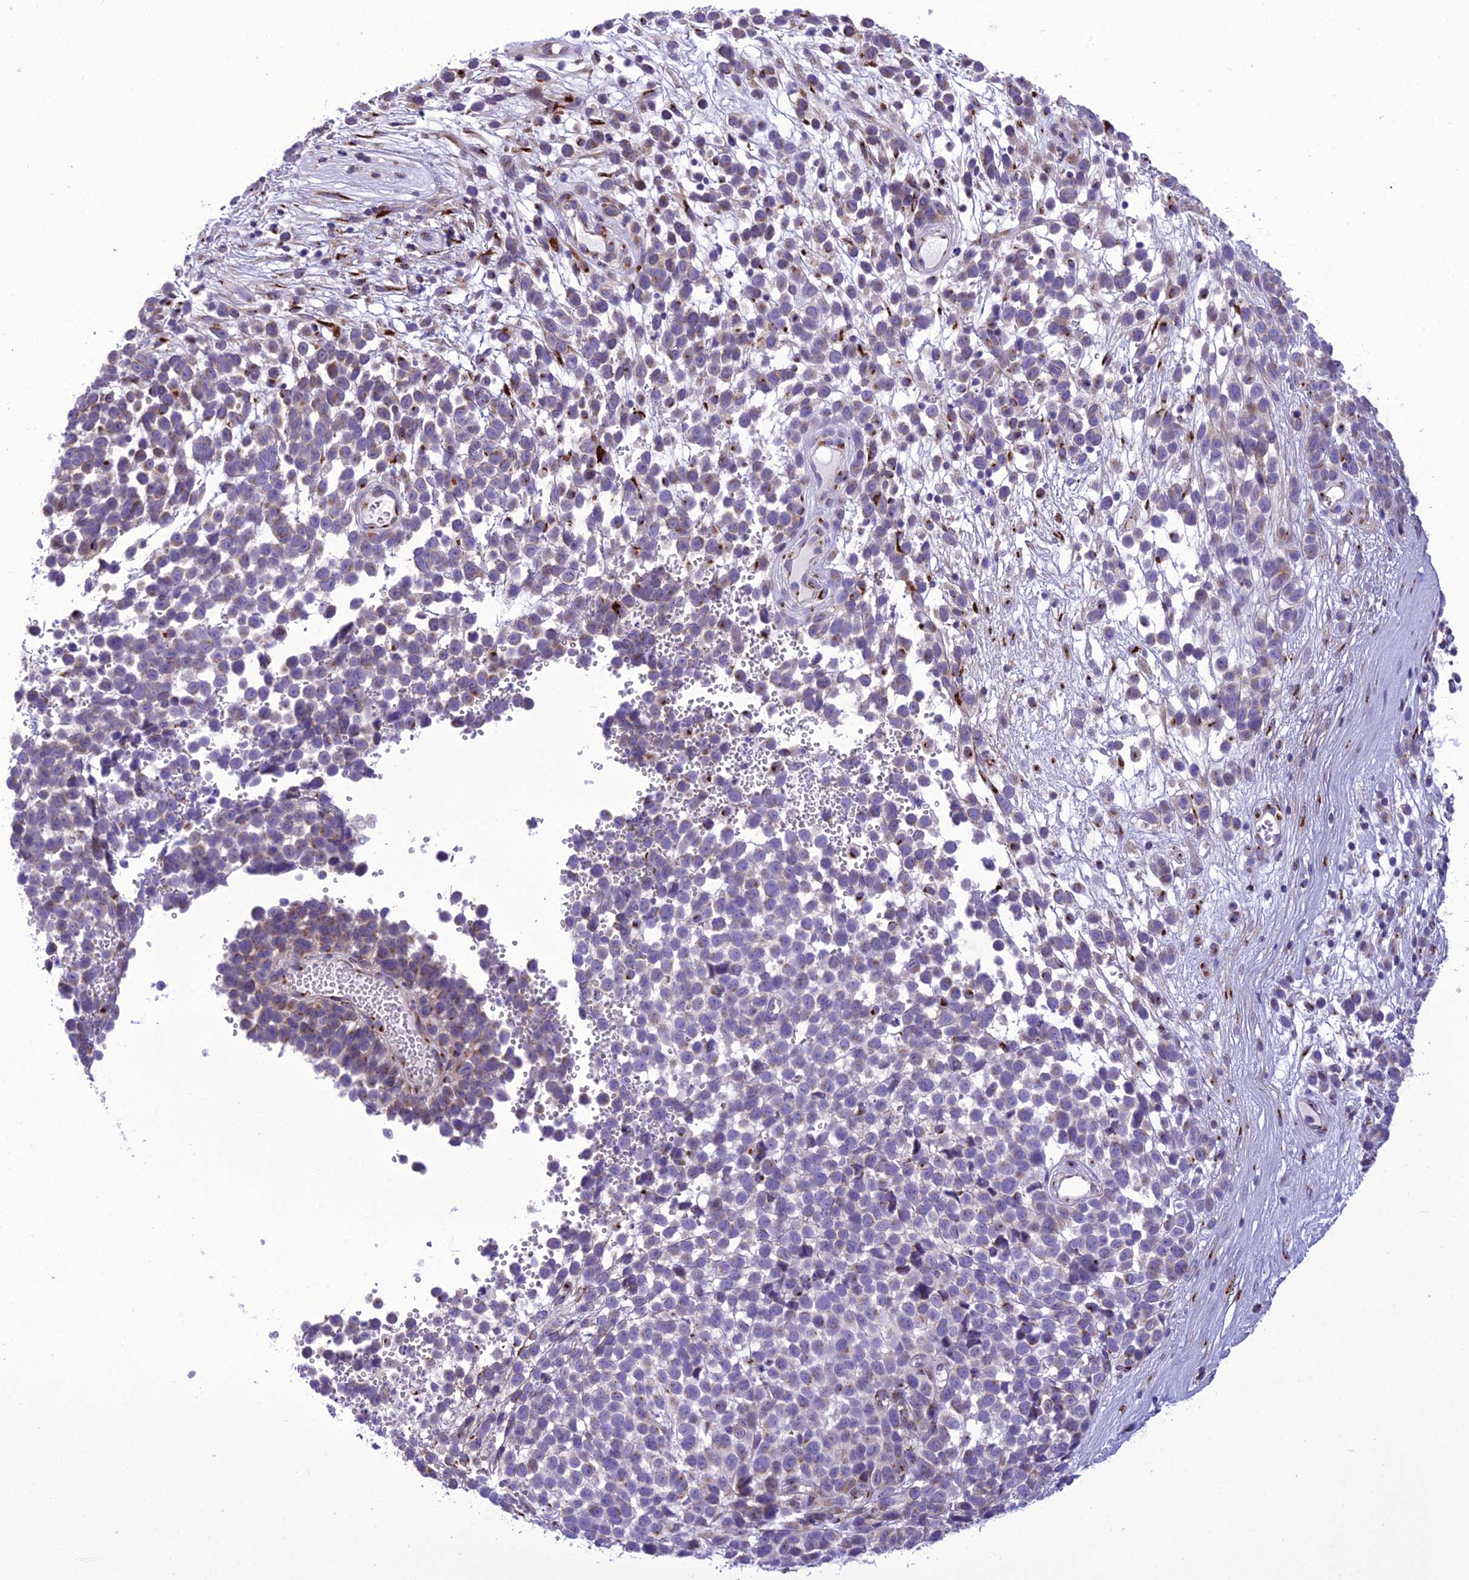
{"staining": {"intensity": "moderate", "quantity": "<25%", "location": "cytoplasmic/membranous"}, "tissue": "melanoma", "cell_type": "Tumor cells", "image_type": "cancer", "snomed": [{"axis": "morphology", "description": "Malignant melanoma, NOS"}, {"axis": "topography", "description": "Nose, NOS"}], "caption": "Human malignant melanoma stained with a protein marker demonstrates moderate staining in tumor cells.", "gene": "GOLM2", "patient": {"sex": "female", "age": 48}}